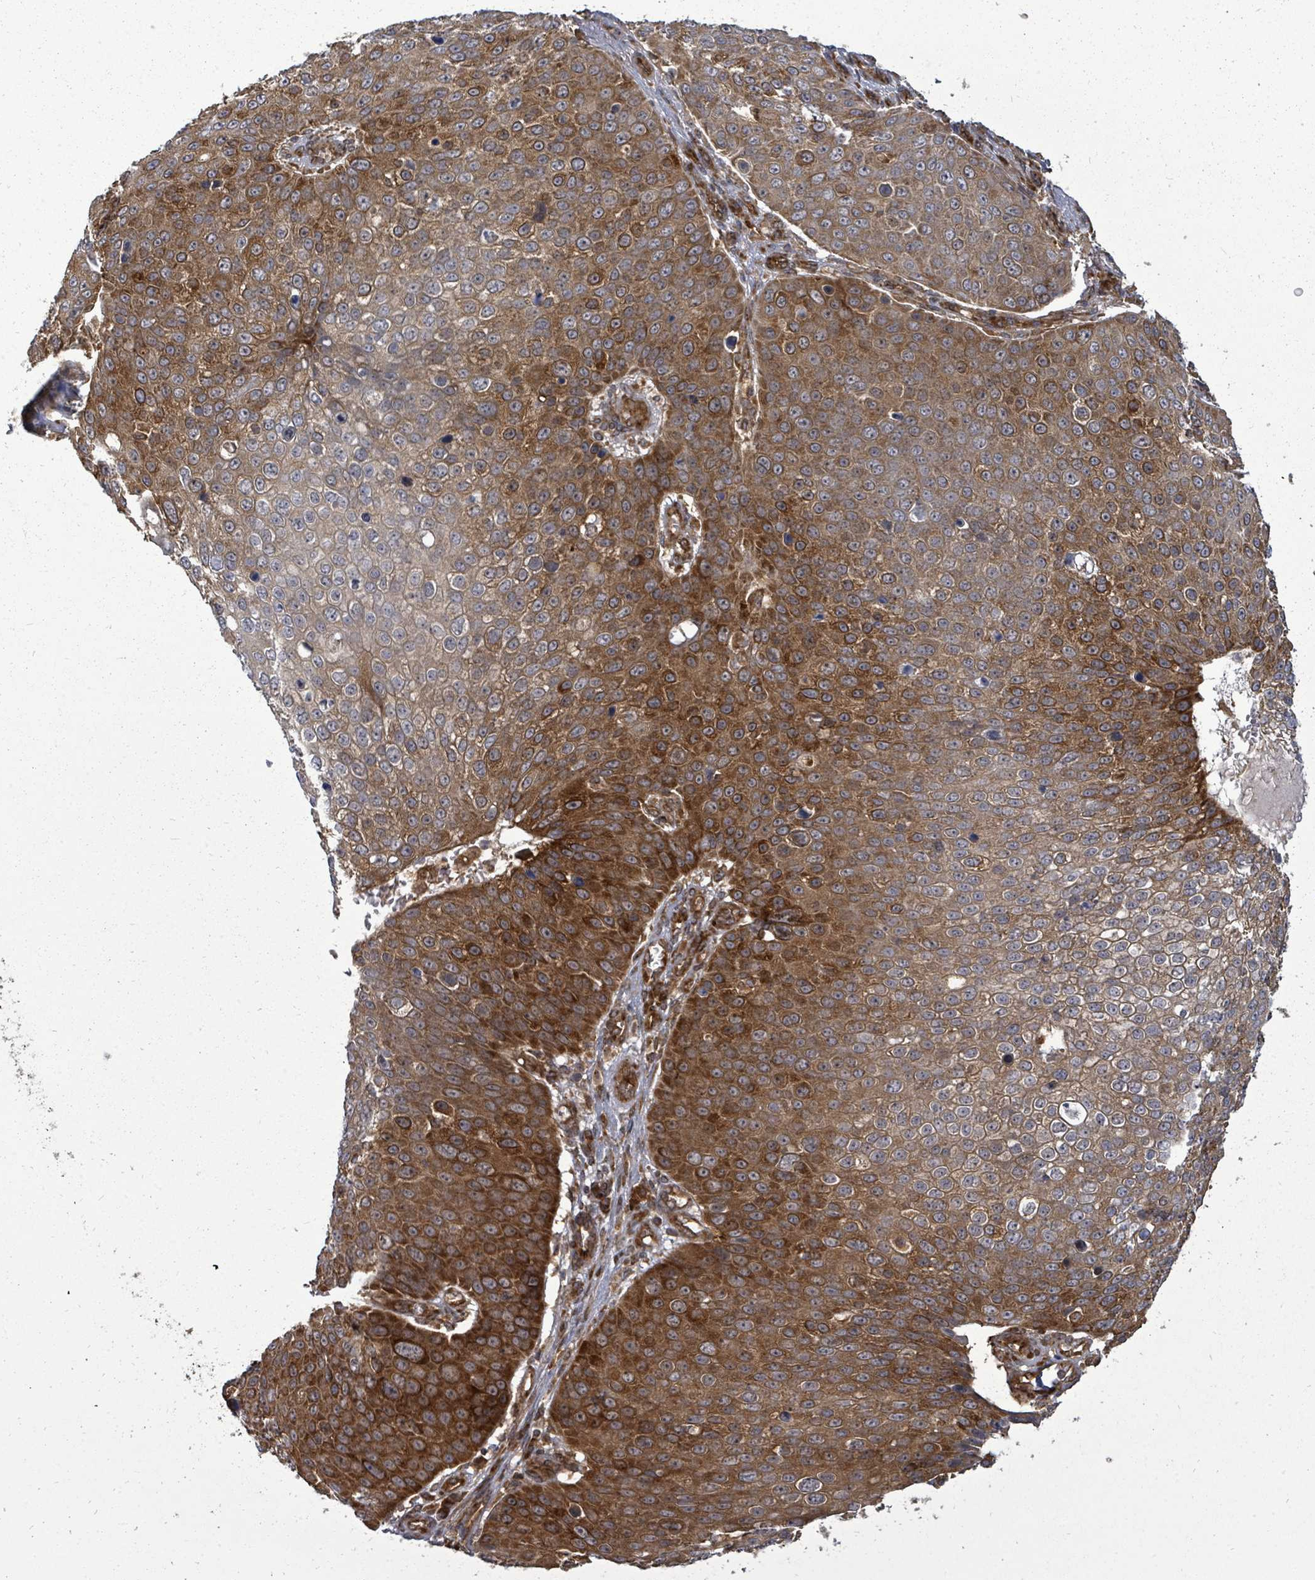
{"staining": {"intensity": "strong", "quantity": ">75%", "location": "cytoplasmic/membranous"}, "tissue": "skin cancer", "cell_type": "Tumor cells", "image_type": "cancer", "snomed": [{"axis": "morphology", "description": "Squamous cell carcinoma, NOS"}, {"axis": "topography", "description": "Skin"}], "caption": "Immunohistochemistry micrograph of squamous cell carcinoma (skin) stained for a protein (brown), which reveals high levels of strong cytoplasmic/membranous positivity in about >75% of tumor cells.", "gene": "EIF3C", "patient": {"sex": "male", "age": 71}}